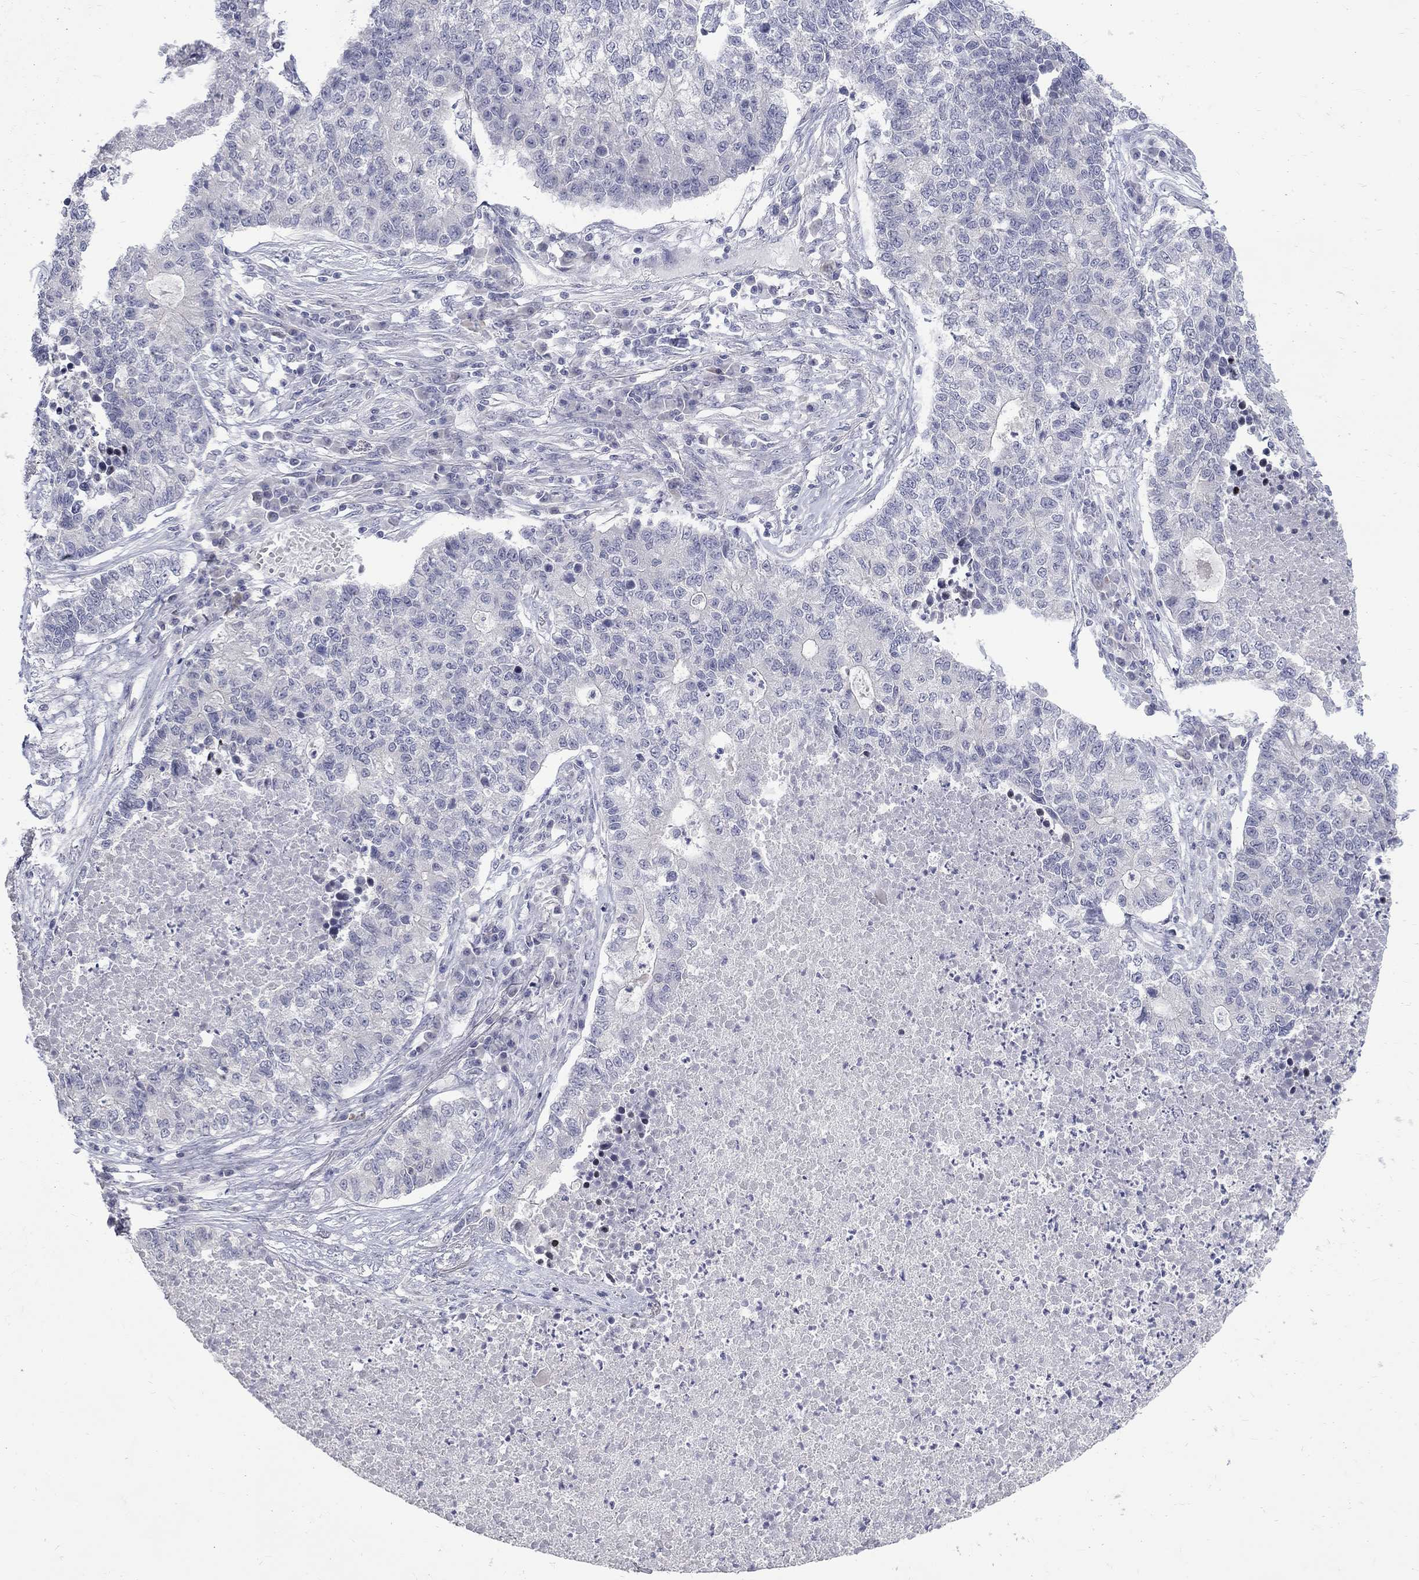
{"staining": {"intensity": "negative", "quantity": "none", "location": "none"}, "tissue": "lung cancer", "cell_type": "Tumor cells", "image_type": "cancer", "snomed": [{"axis": "morphology", "description": "Adenocarcinoma, NOS"}, {"axis": "topography", "description": "Lung"}], "caption": "IHC of lung cancer demonstrates no positivity in tumor cells.", "gene": "CTNND2", "patient": {"sex": "male", "age": 57}}